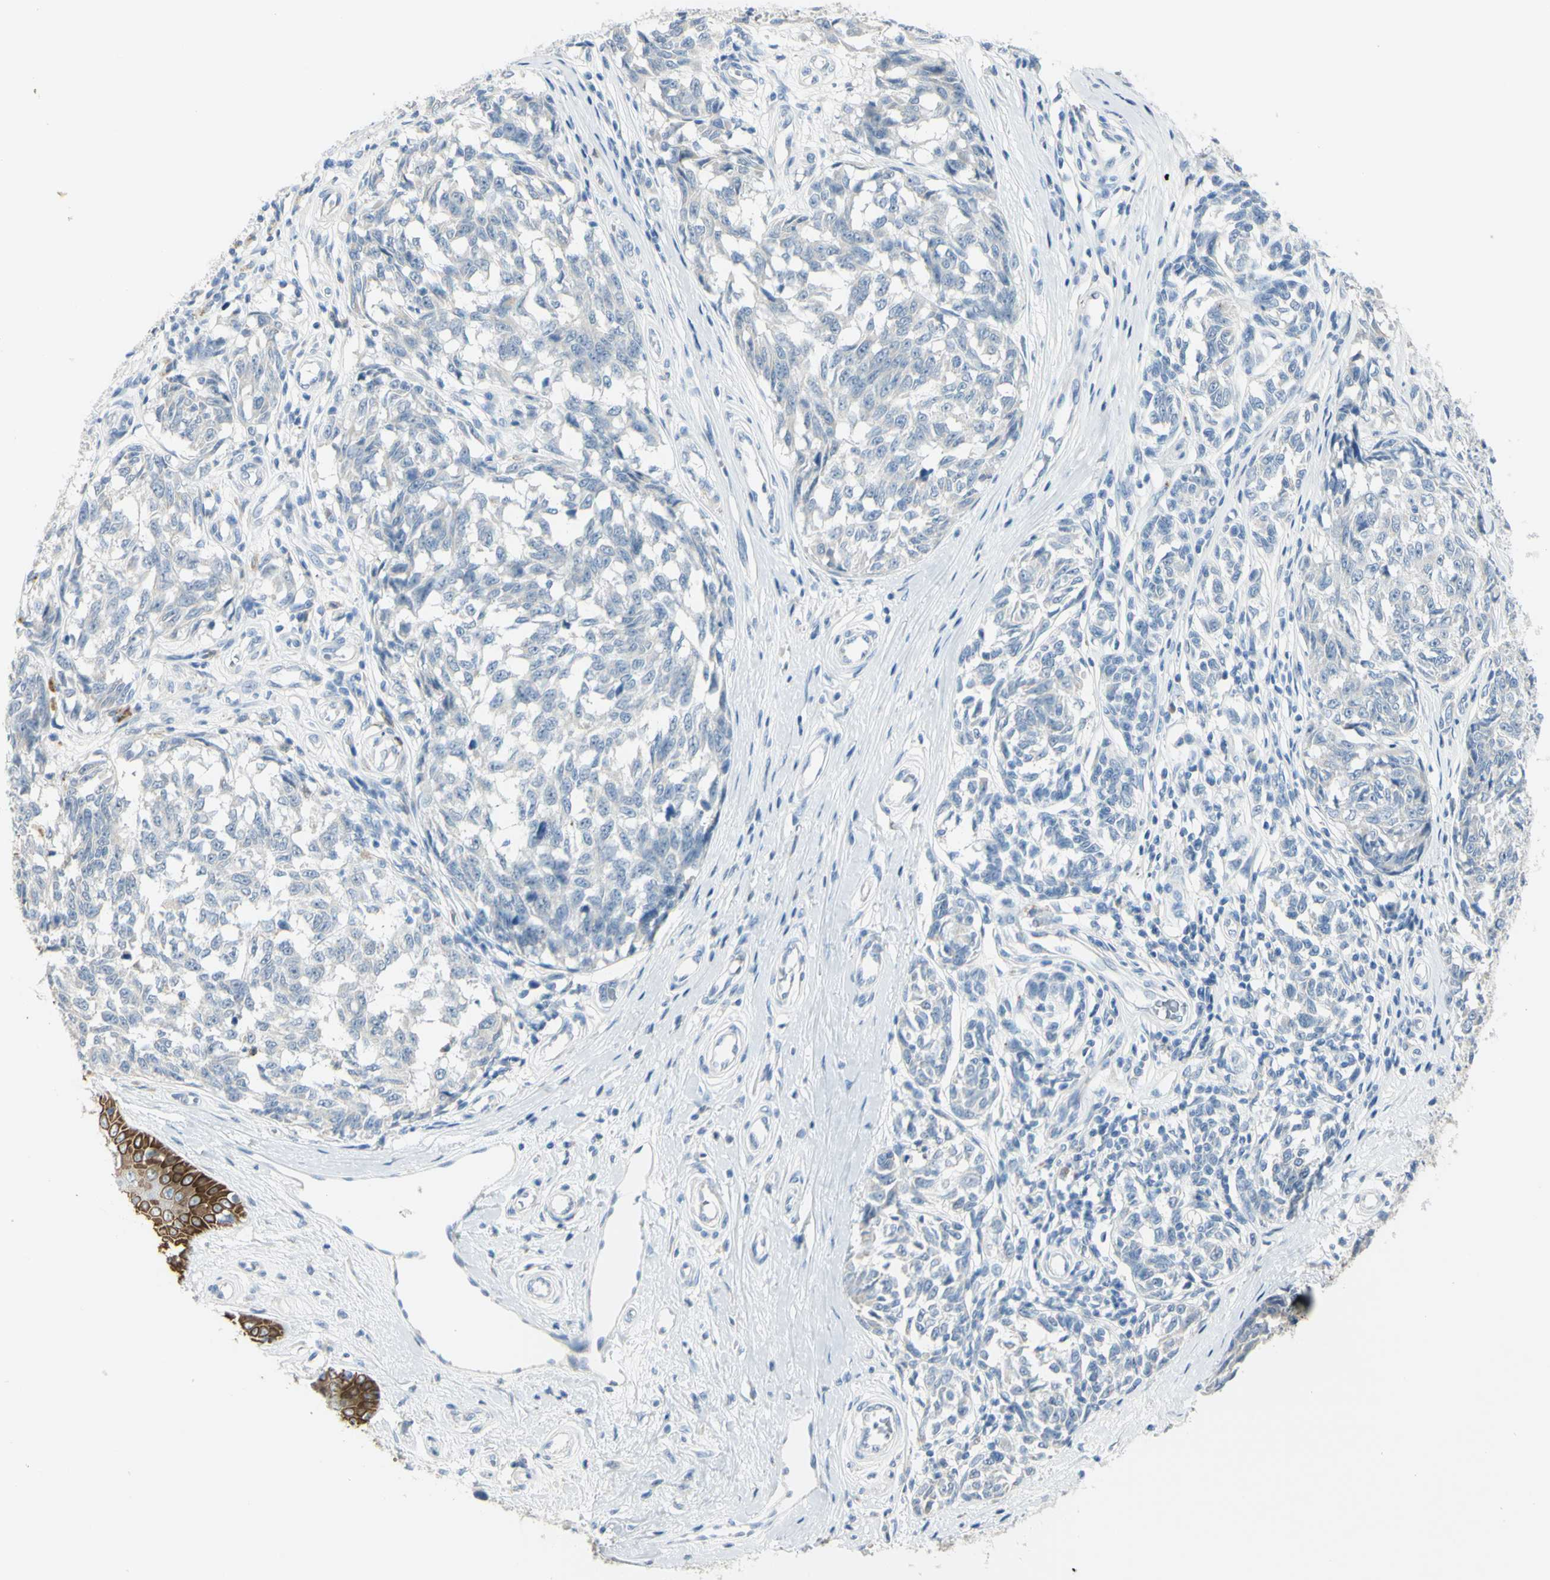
{"staining": {"intensity": "negative", "quantity": "none", "location": "none"}, "tissue": "melanoma", "cell_type": "Tumor cells", "image_type": "cancer", "snomed": [{"axis": "morphology", "description": "Malignant melanoma, NOS"}, {"axis": "topography", "description": "Skin"}], "caption": "Tumor cells are negative for protein expression in human malignant melanoma.", "gene": "ZNF557", "patient": {"sex": "female", "age": 64}}